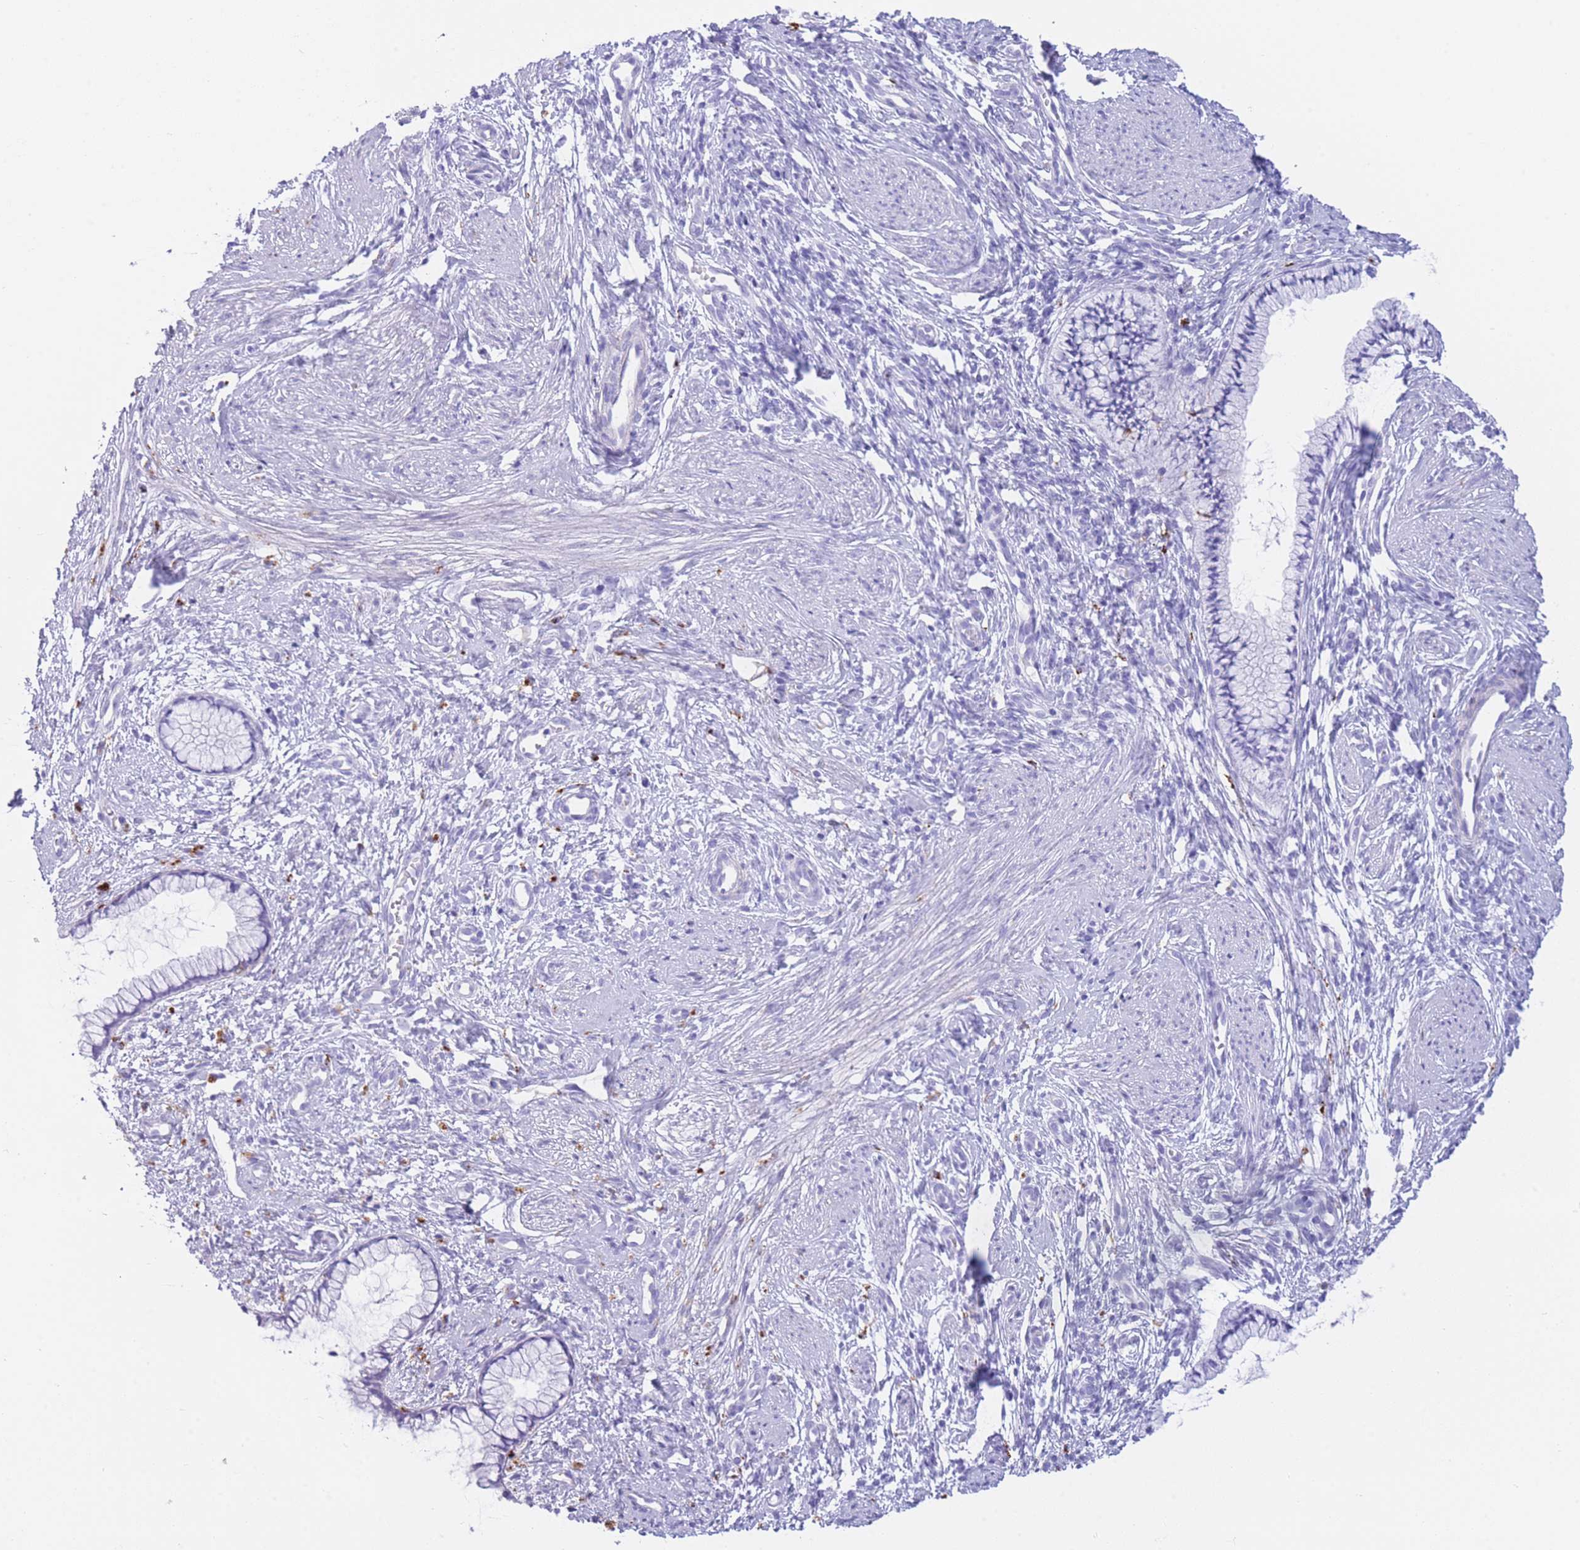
{"staining": {"intensity": "negative", "quantity": "none", "location": "none"}, "tissue": "cervix", "cell_type": "Glandular cells", "image_type": "normal", "snomed": [{"axis": "morphology", "description": "Normal tissue, NOS"}, {"axis": "topography", "description": "Cervix"}], "caption": "Immunohistochemistry of benign human cervix shows no positivity in glandular cells.", "gene": "PLBD1", "patient": {"sex": "female", "age": 57}}